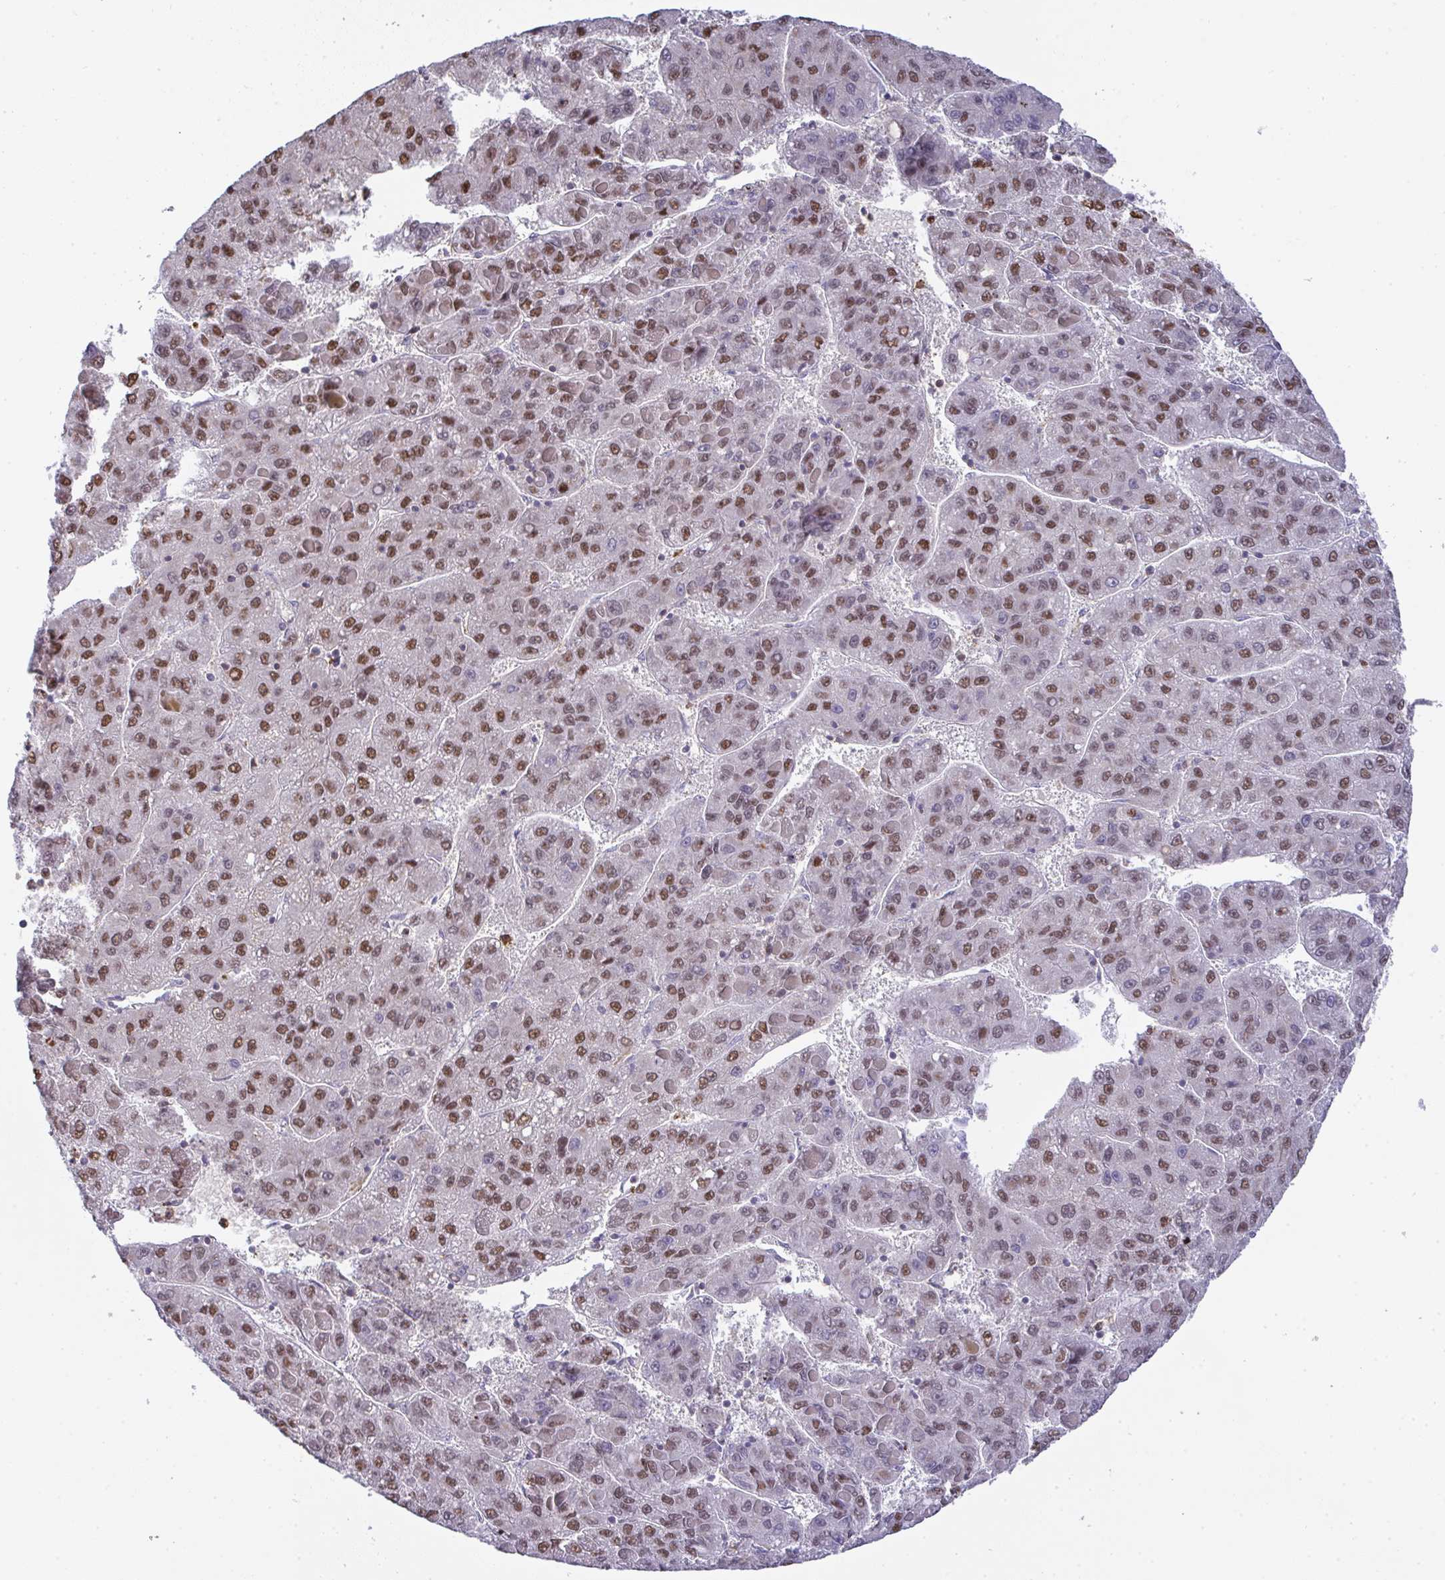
{"staining": {"intensity": "moderate", "quantity": "25%-75%", "location": "nuclear"}, "tissue": "liver cancer", "cell_type": "Tumor cells", "image_type": "cancer", "snomed": [{"axis": "morphology", "description": "Carcinoma, Hepatocellular, NOS"}, {"axis": "topography", "description": "Liver"}], "caption": "Hepatocellular carcinoma (liver) was stained to show a protein in brown. There is medium levels of moderate nuclear expression in about 25%-75% of tumor cells. Nuclei are stained in blue.", "gene": "BBX", "patient": {"sex": "female", "age": 82}}